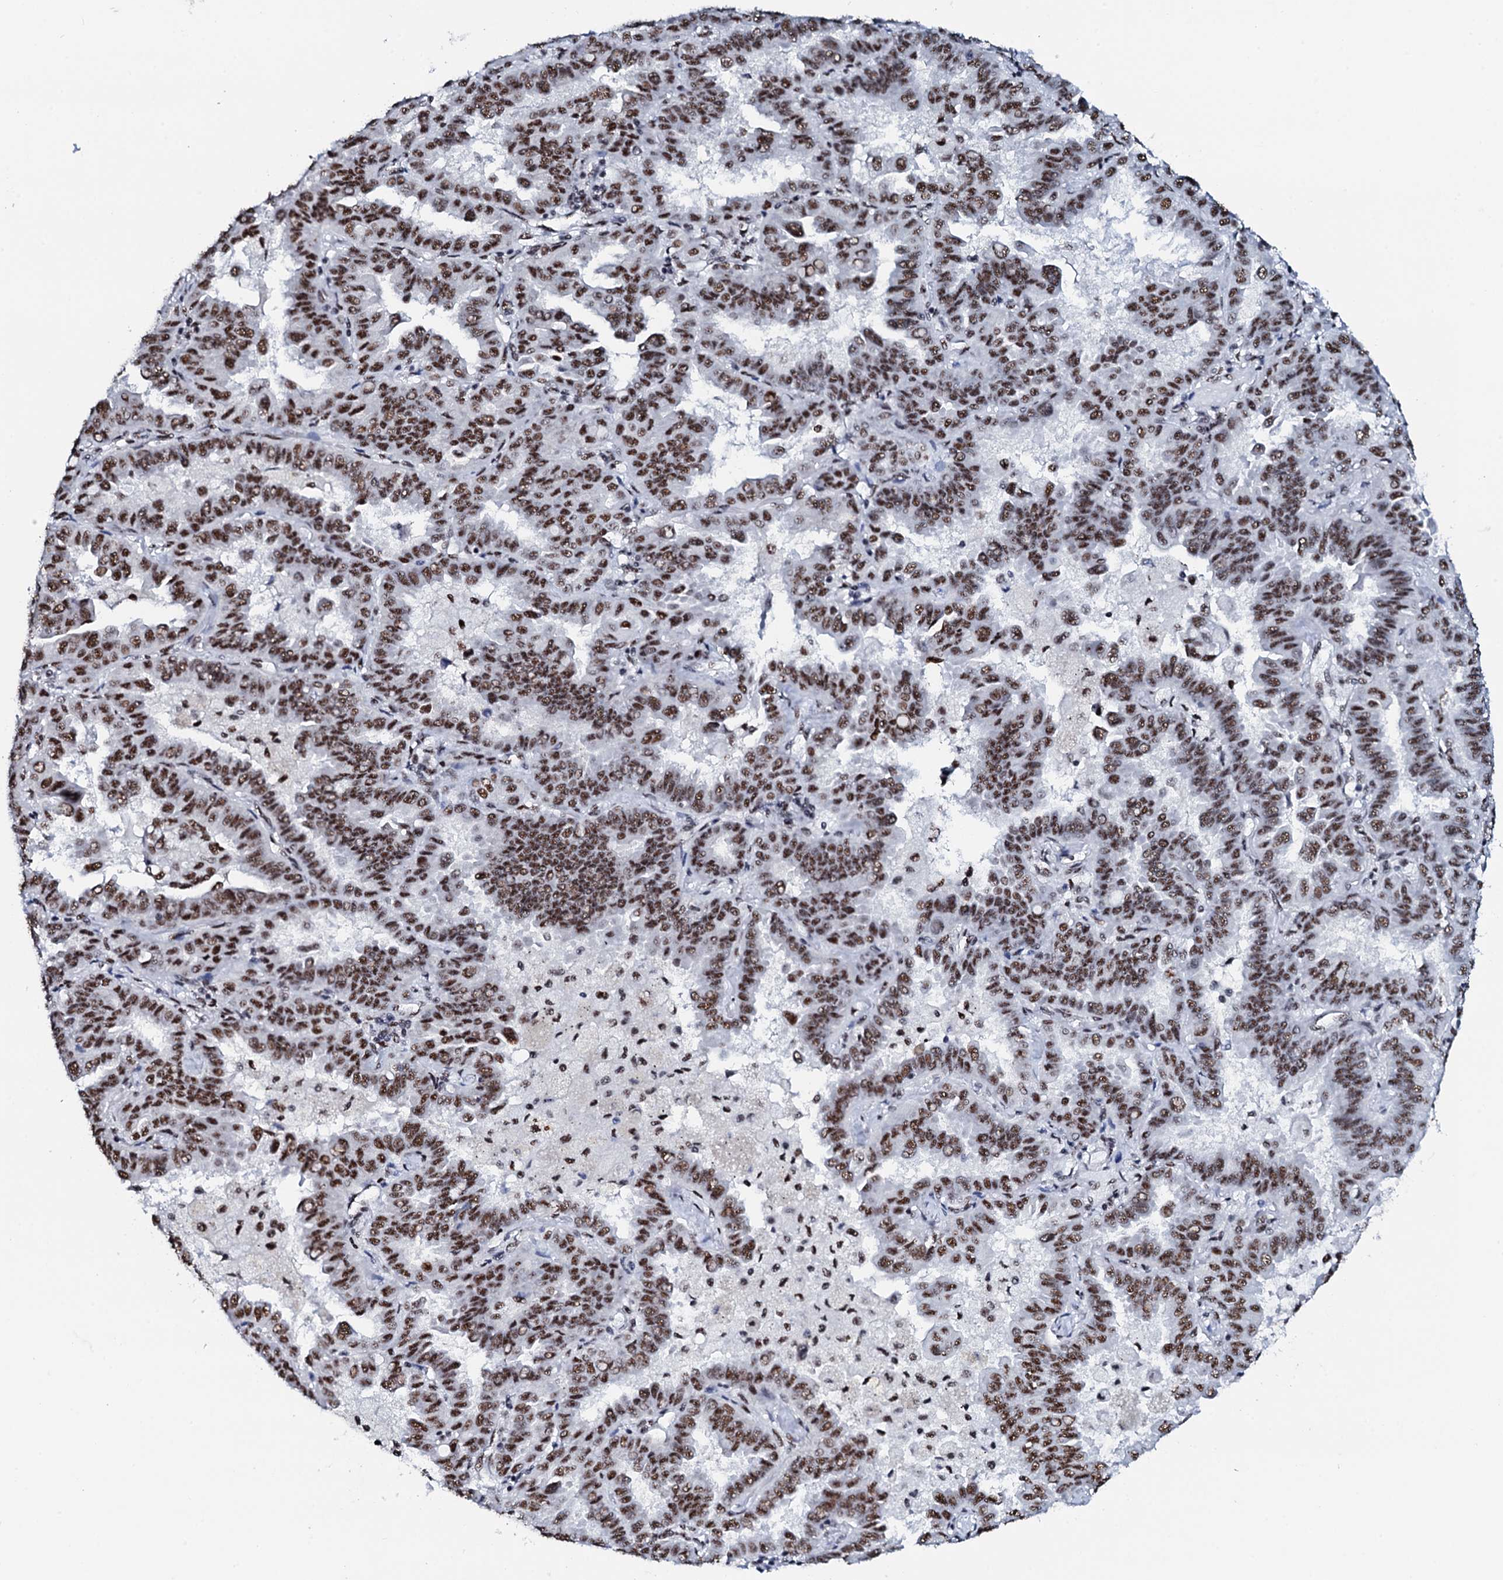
{"staining": {"intensity": "moderate", "quantity": ">75%", "location": "nuclear"}, "tissue": "lung cancer", "cell_type": "Tumor cells", "image_type": "cancer", "snomed": [{"axis": "morphology", "description": "Adenocarcinoma, NOS"}, {"axis": "topography", "description": "Lung"}], "caption": "This histopathology image displays immunohistochemistry staining of human lung cancer, with medium moderate nuclear expression in approximately >75% of tumor cells.", "gene": "NKAPD1", "patient": {"sex": "male", "age": 64}}